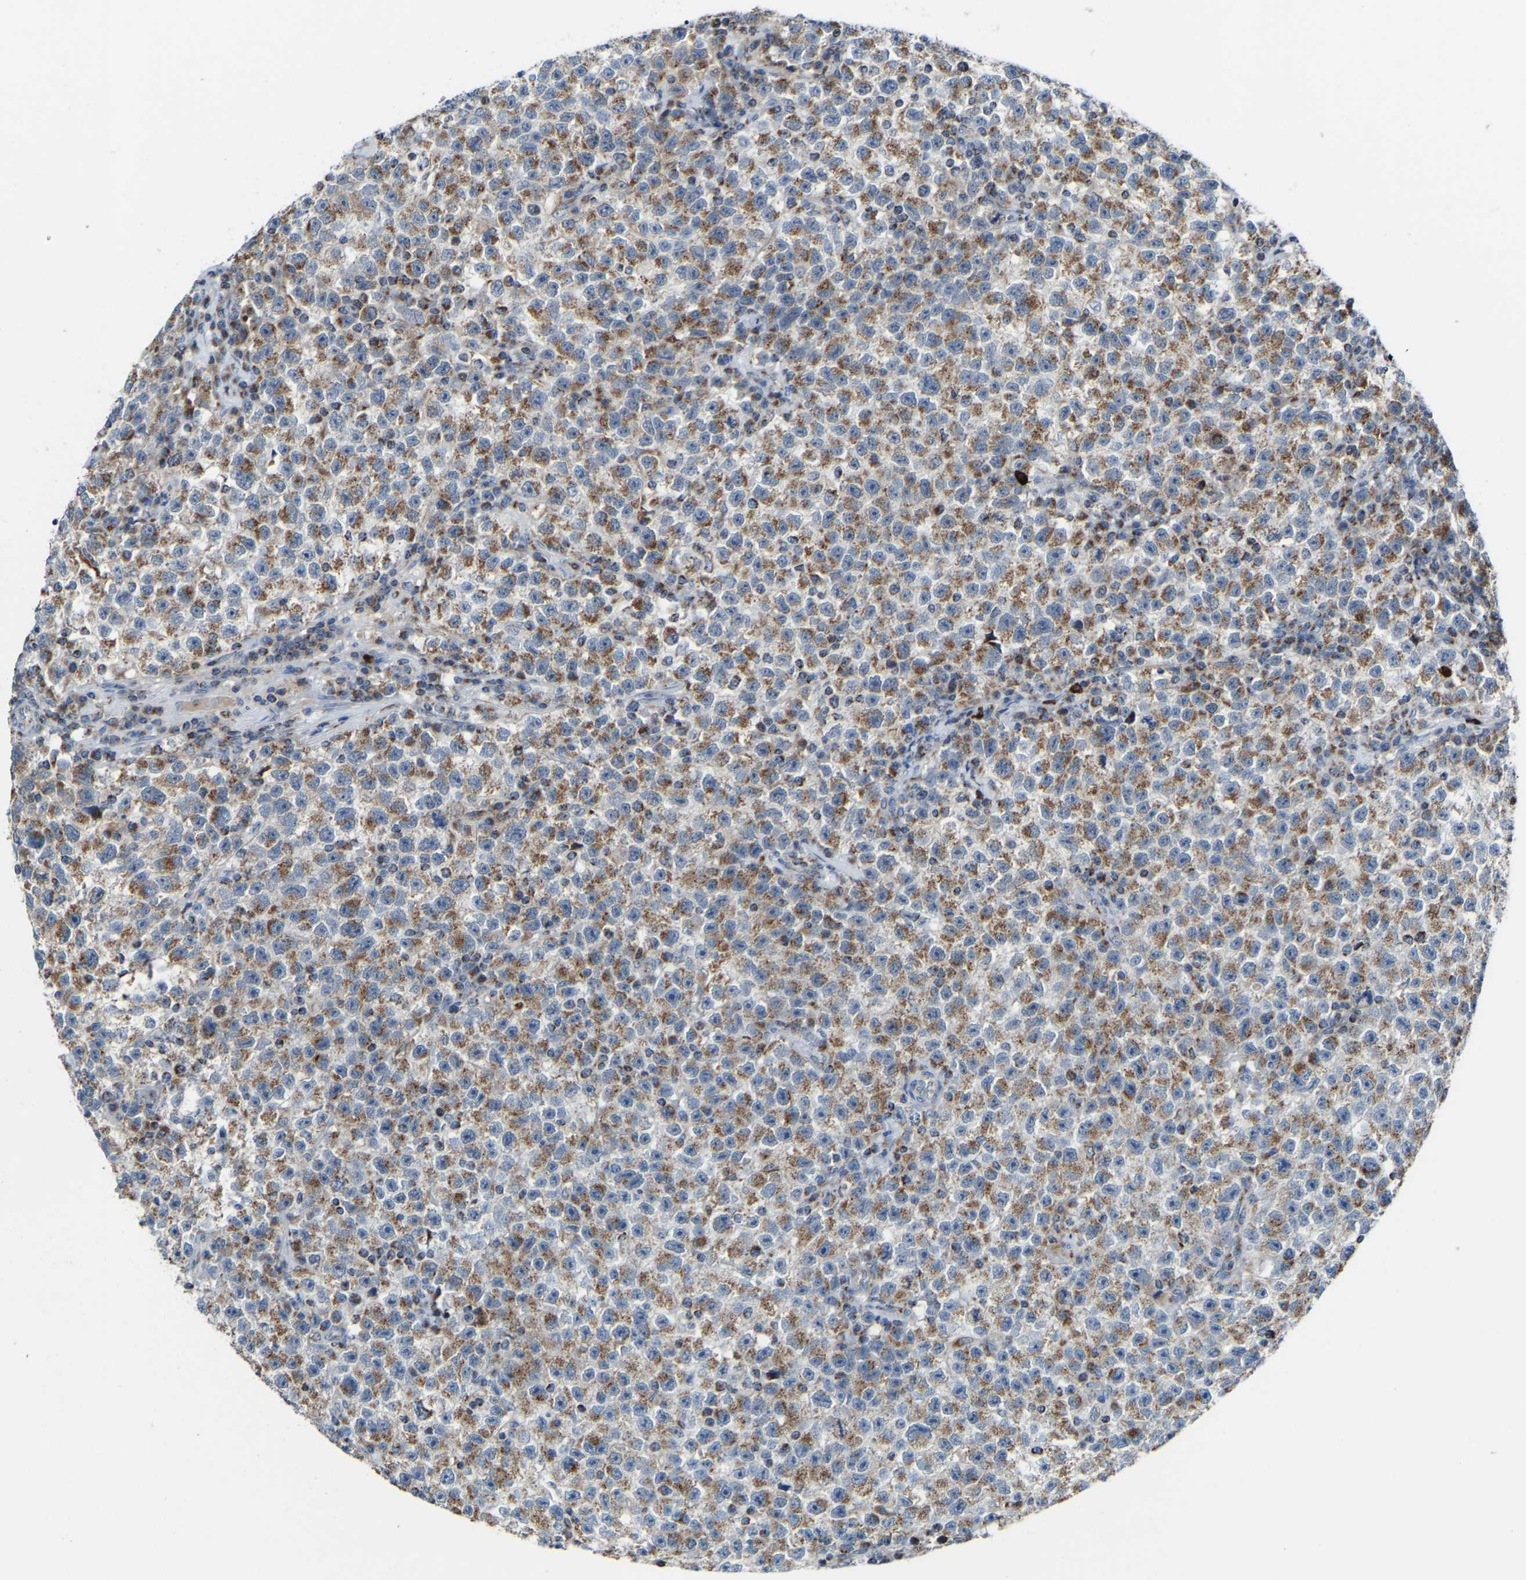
{"staining": {"intensity": "moderate", "quantity": ">75%", "location": "cytoplasmic/membranous"}, "tissue": "testis cancer", "cell_type": "Tumor cells", "image_type": "cancer", "snomed": [{"axis": "morphology", "description": "Seminoma, NOS"}, {"axis": "topography", "description": "Testis"}], "caption": "Testis seminoma stained for a protein reveals moderate cytoplasmic/membranous positivity in tumor cells.", "gene": "CANT1", "patient": {"sex": "male", "age": 22}}